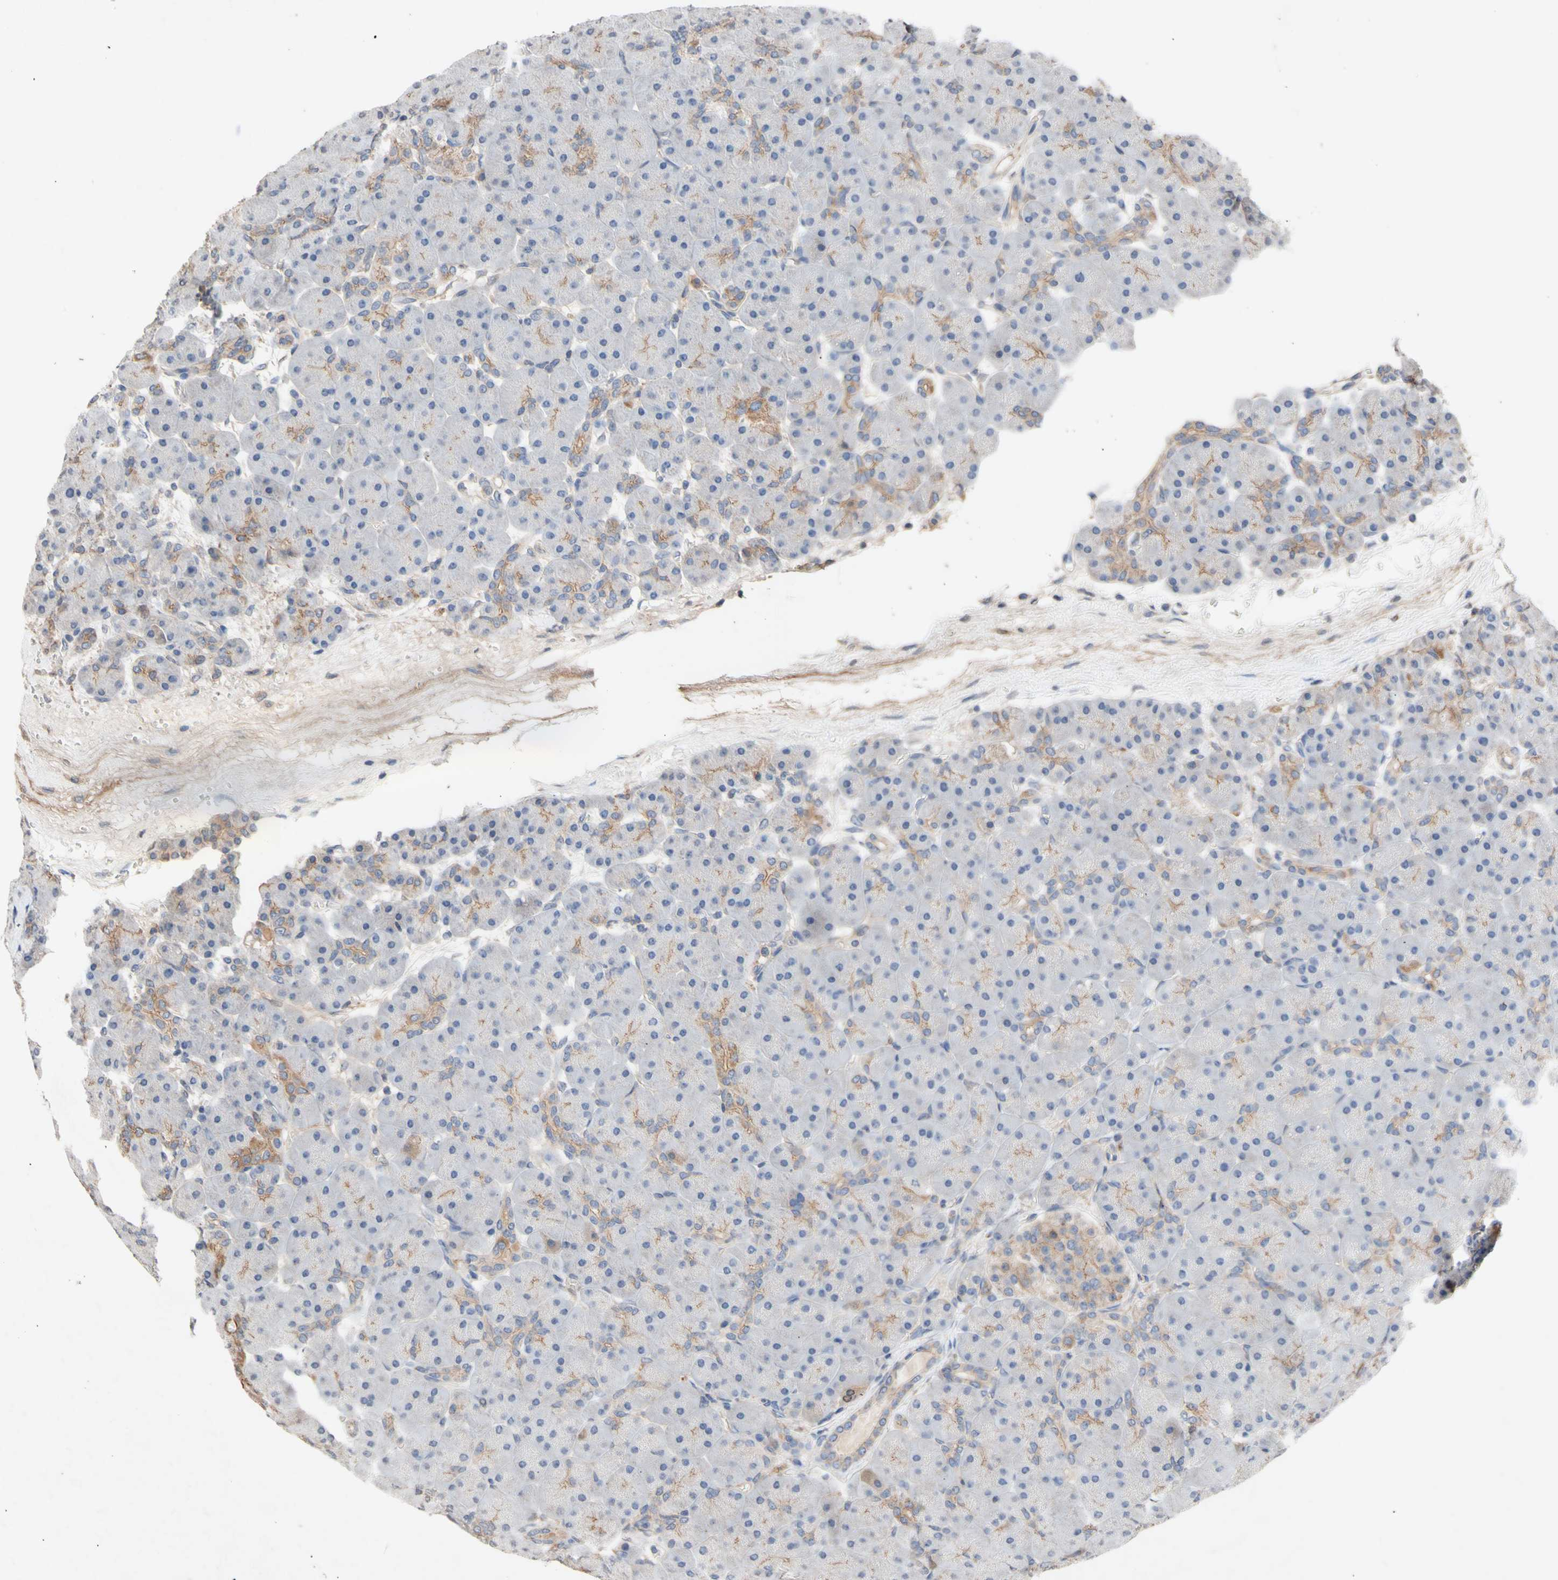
{"staining": {"intensity": "moderate", "quantity": "<25%", "location": "cytoplasmic/membranous"}, "tissue": "pancreas", "cell_type": "Exocrine glandular cells", "image_type": "normal", "snomed": [{"axis": "morphology", "description": "Normal tissue, NOS"}, {"axis": "topography", "description": "Pancreas"}], "caption": "About <25% of exocrine glandular cells in benign pancreas show moderate cytoplasmic/membranous protein positivity as visualized by brown immunohistochemical staining.", "gene": "NECTIN3", "patient": {"sex": "male", "age": 66}}